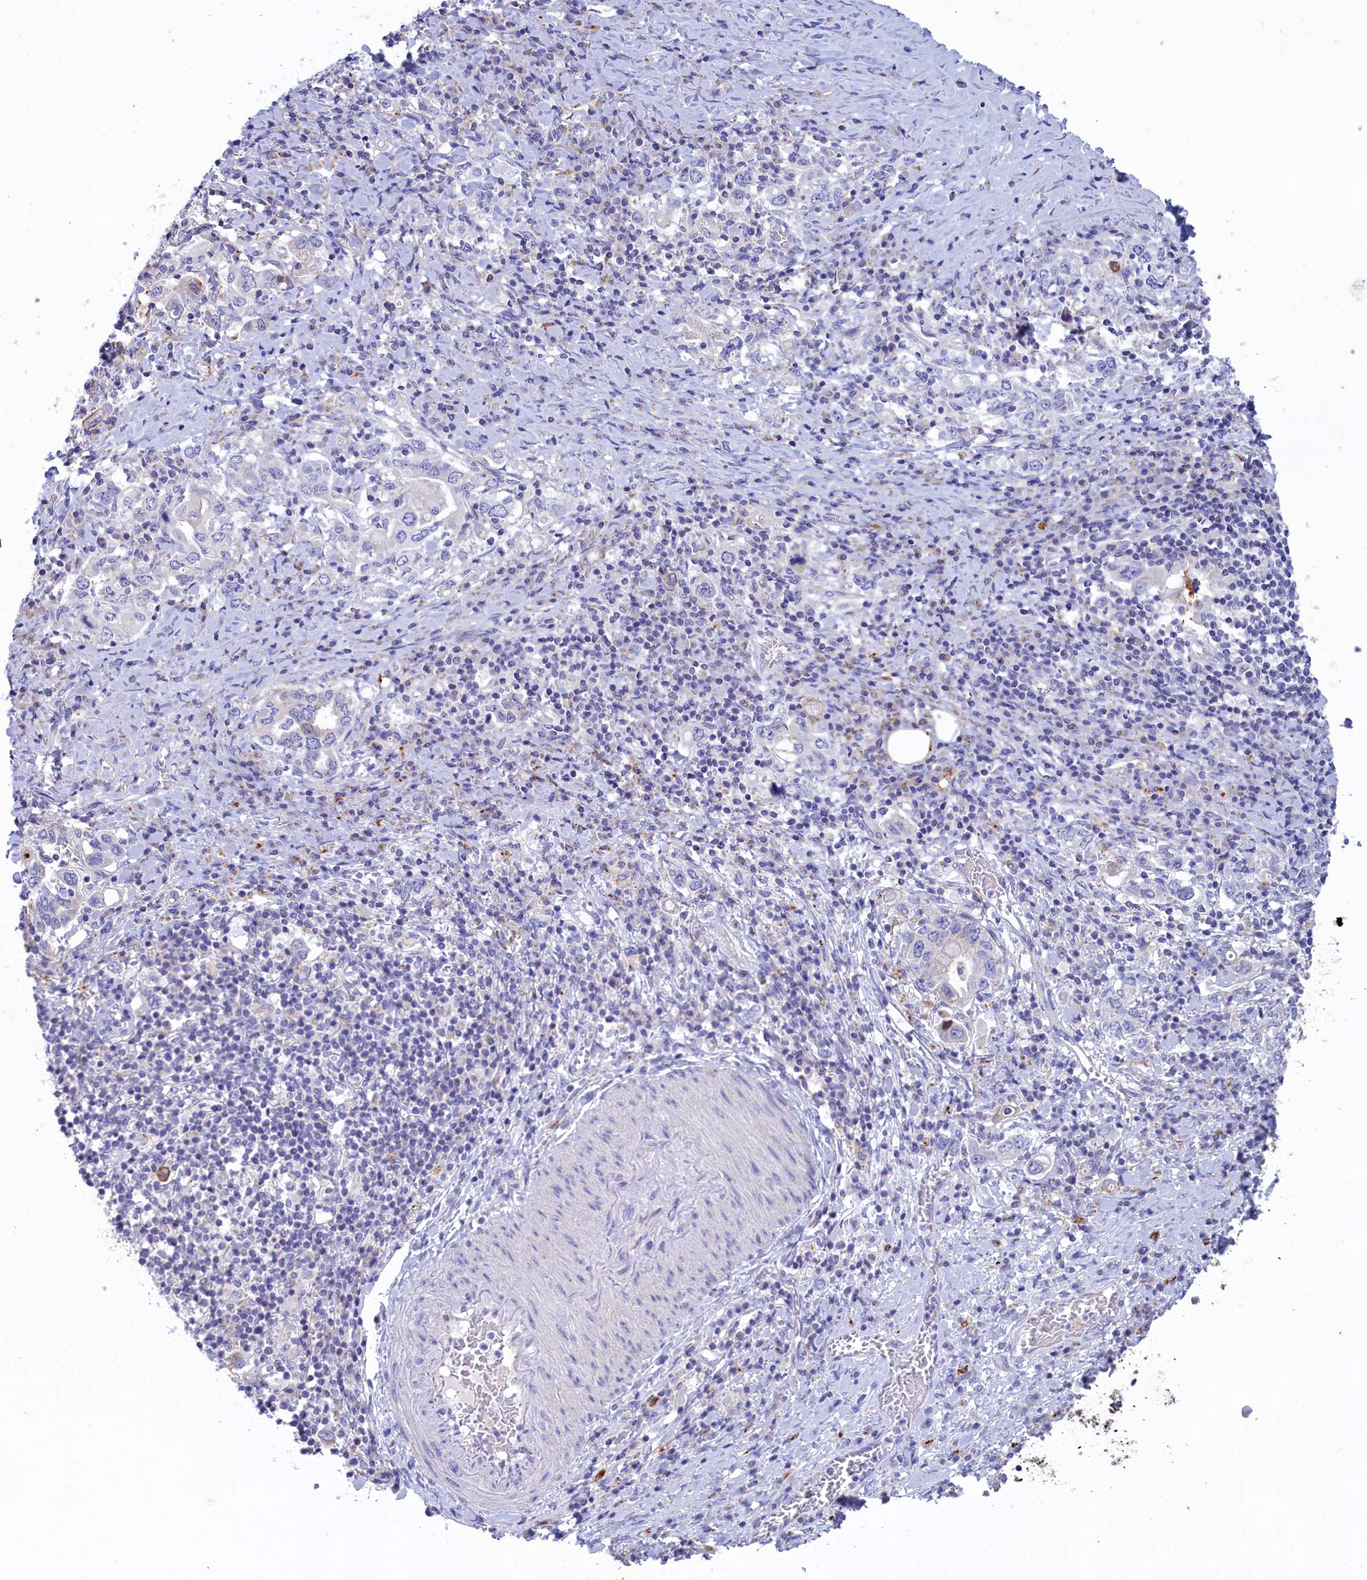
{"staining": {"intensity": "negative", "quantity": "none", "location": "none"}, "tissue": "stomach cancer", "cell_type": "Tumor cells", "image_type": "cancer", "snomed": [{"axis": "morphology", "description": "Adenocarcinoma, NOS"}, {"axis": "topography", "description": "Stomach, upper"}, {"axis": "topography", "description": "Stomach"}], "caption": "IHC of stomach cancer (adenocarcinoma) shows no expression in tumor cells.", "gene": "WDR6", "patient": {"sex": "male", "age": 62}}